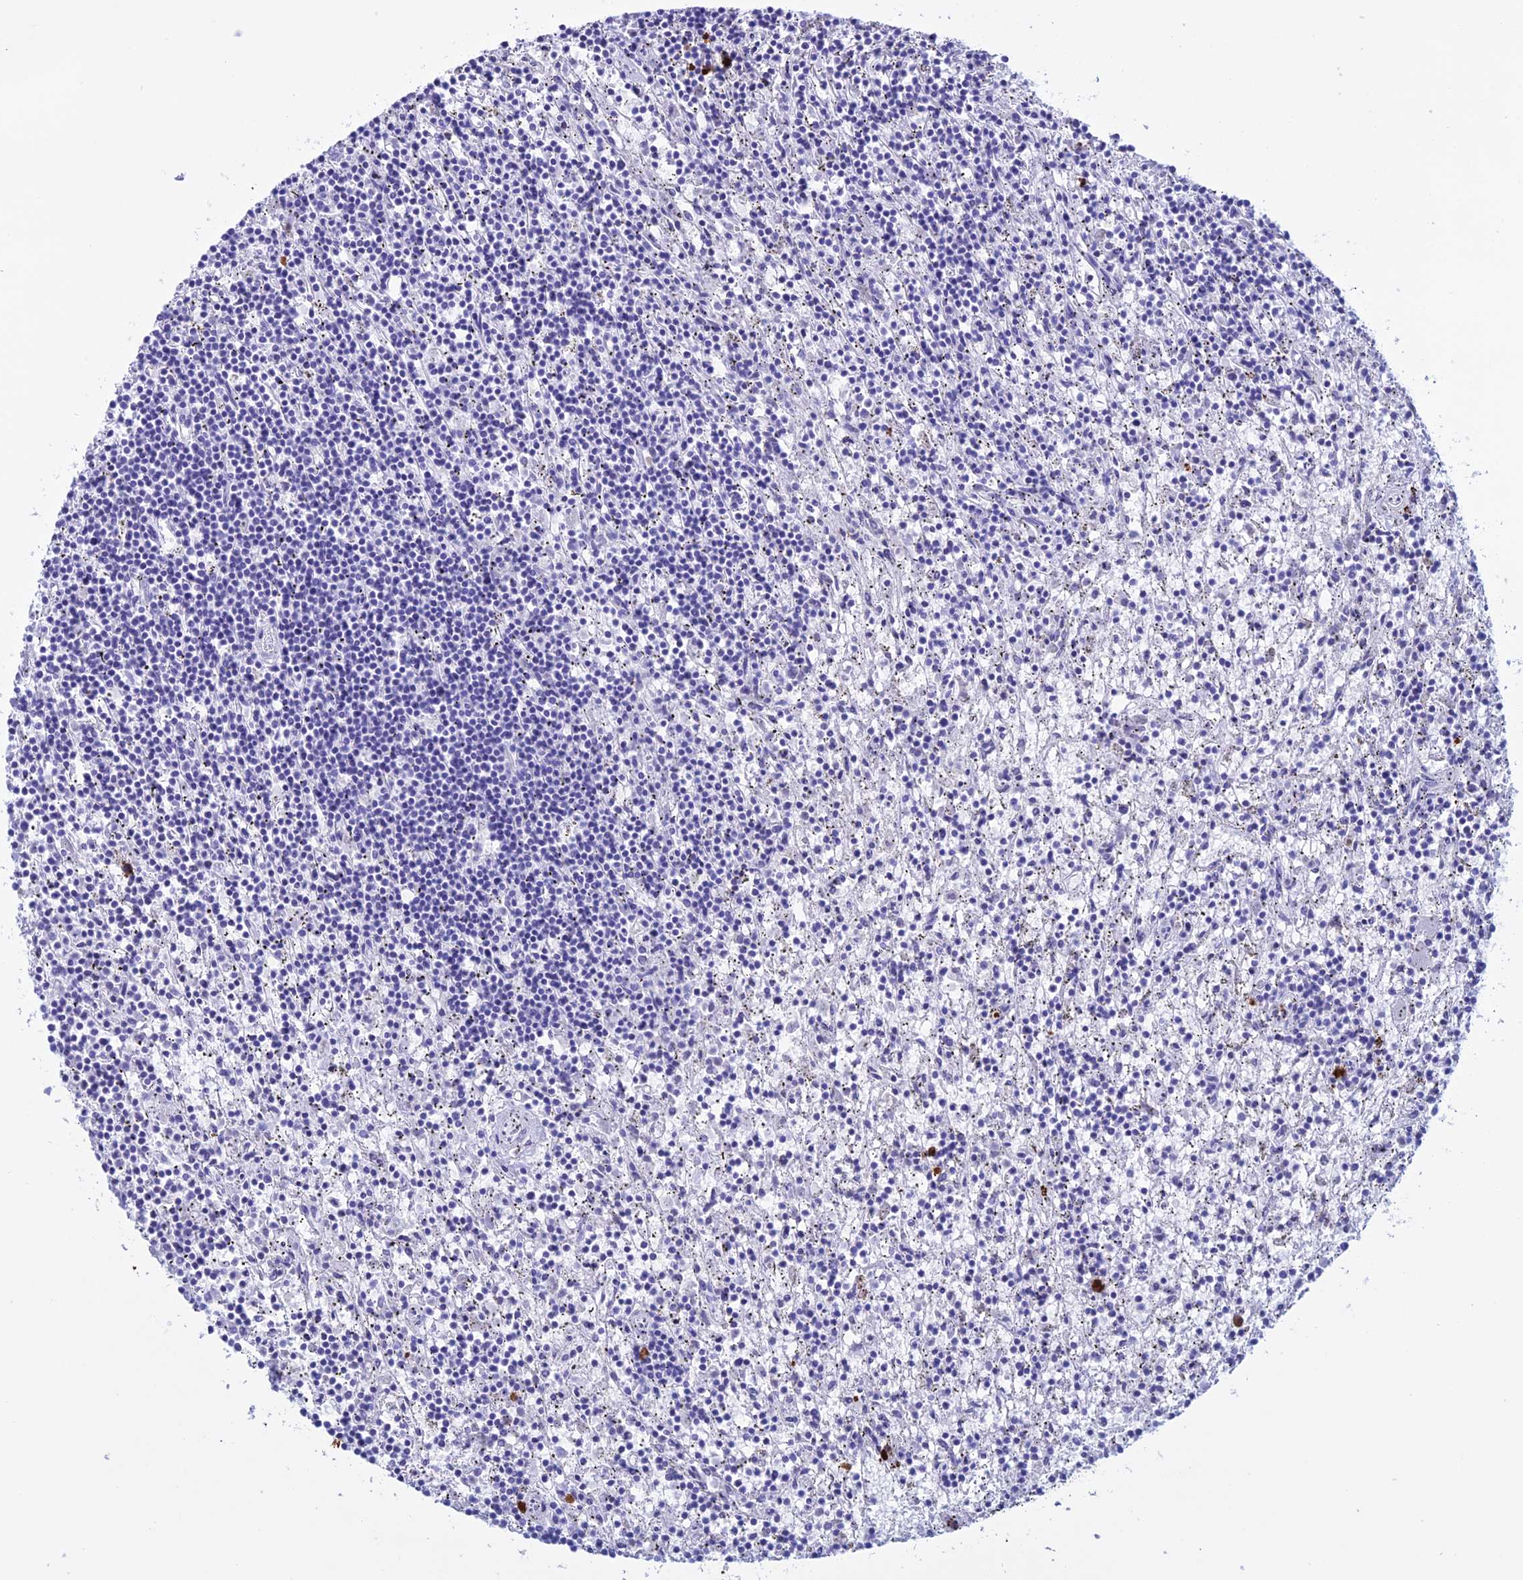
{"staining": {"intensity": "negative", "quantity": "none", "location": "none"}, "tissue": "lymphoma", "cell_type": "Tumor cells", "image_type": "cancer", "snomed": [{"axis": "morphology", "description": "Malignant lymphoma, non-Hodgkin's type, Low grade"}, {"axis": "topography", "description": "Spleen"}], "caption": "A high-resolution image shows immunohistochemistry (IHC) staining of malignant lymphoma, non-Hodgkin's type (low-grade), which reveals no significant positivity in tumor cells.", "gene": "MZB1", "patient": {"sex": "male", "age": 76}}